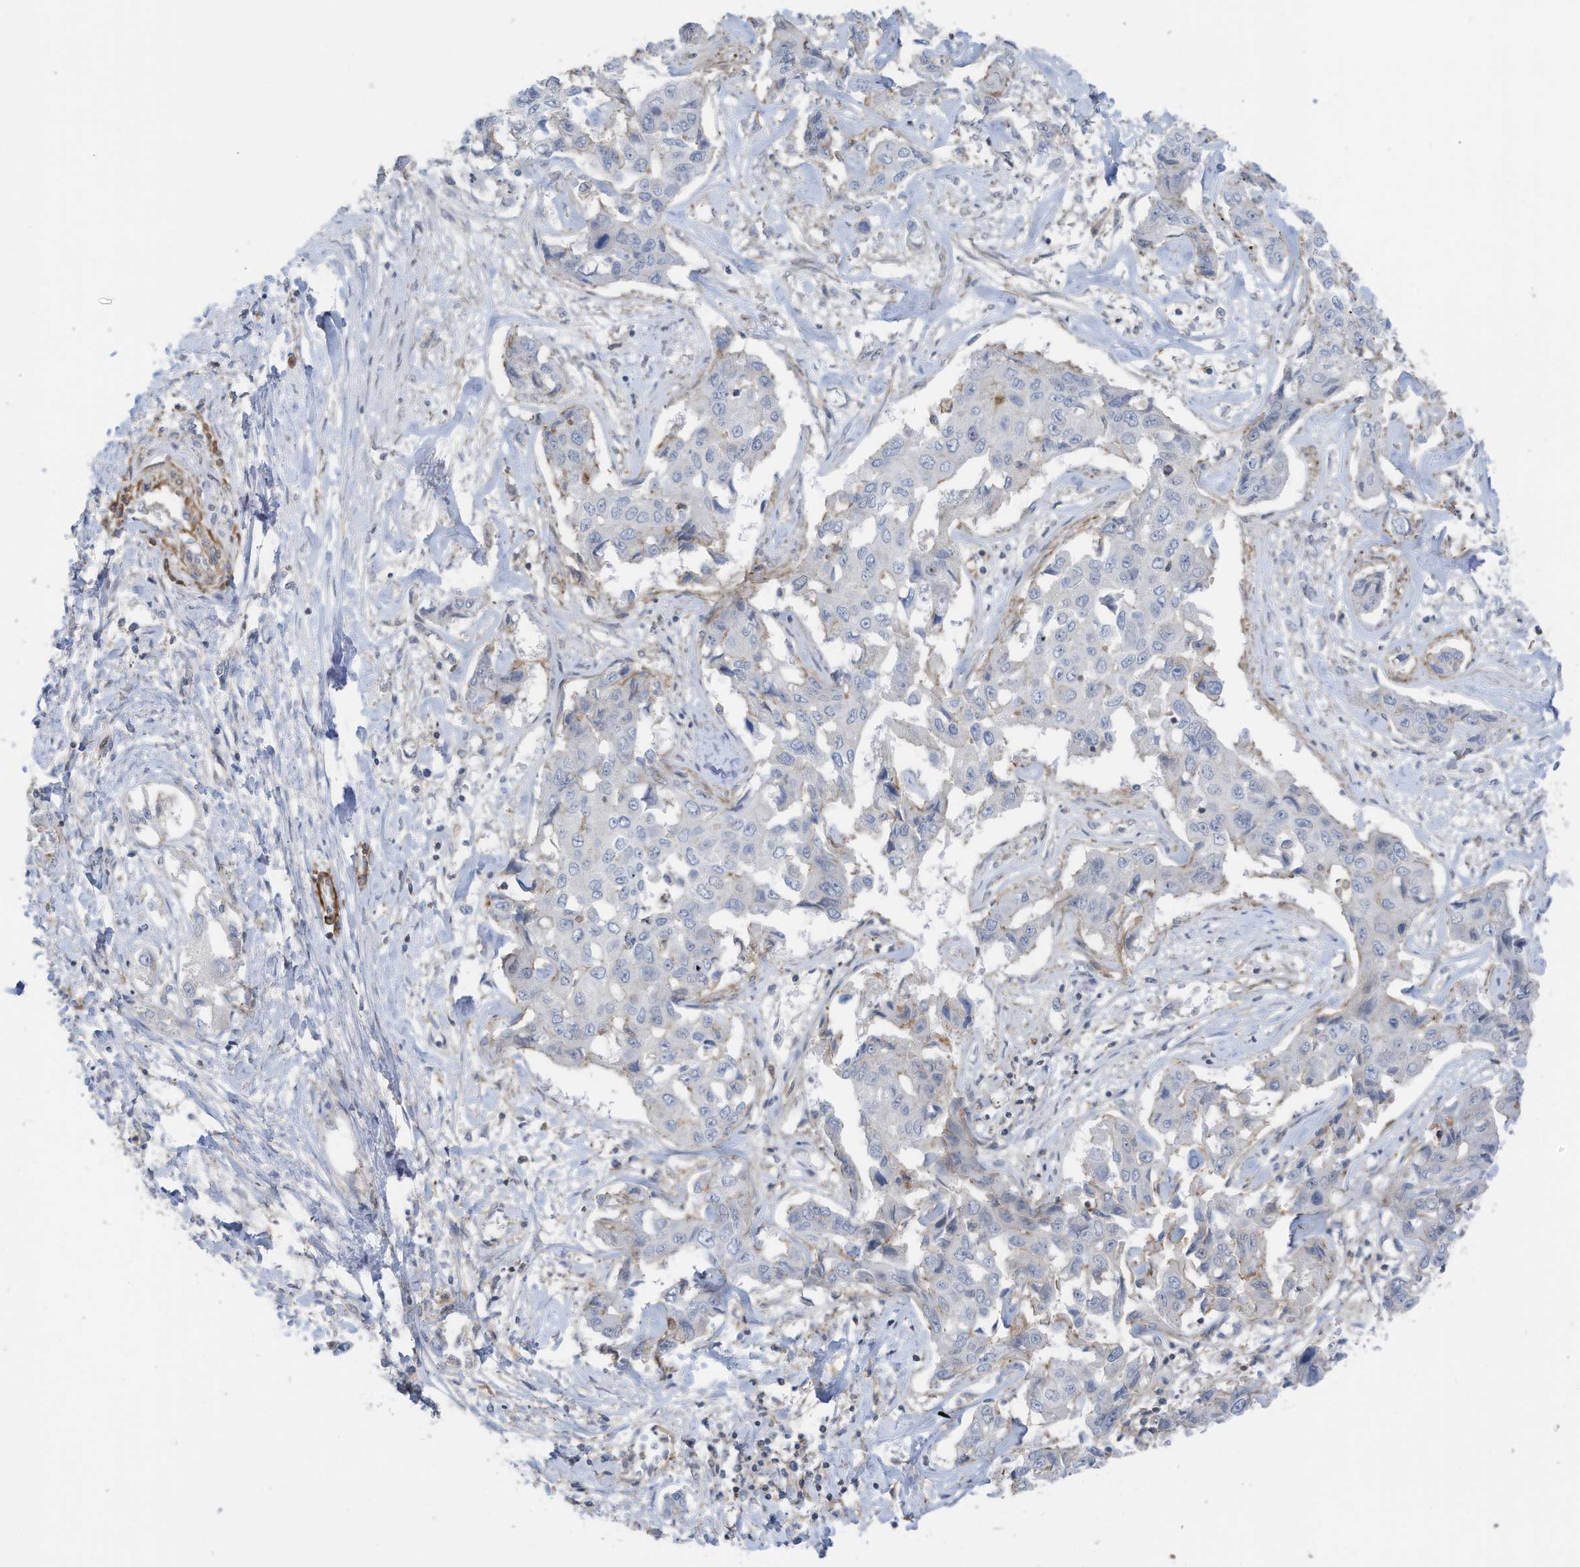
{"staining": {"intensity": "negative", "quantity": "none", "location": "none"}, "tissue": "liver cancer", "cell_type": "Tumor cells", "image_type": "cancer", "snomed": [{"axis": "morphology", "description": "Cholangiocarcinoma"}, {"axis": "topography", "description": "Liver"}], "caption": "Human liver cancer (cholangiocarcinoma) stained for a protein using IHC exhibits no staining in tumor cells.", "gene": "ZNF846", "patient": {"sex": "male", "age": 59}}